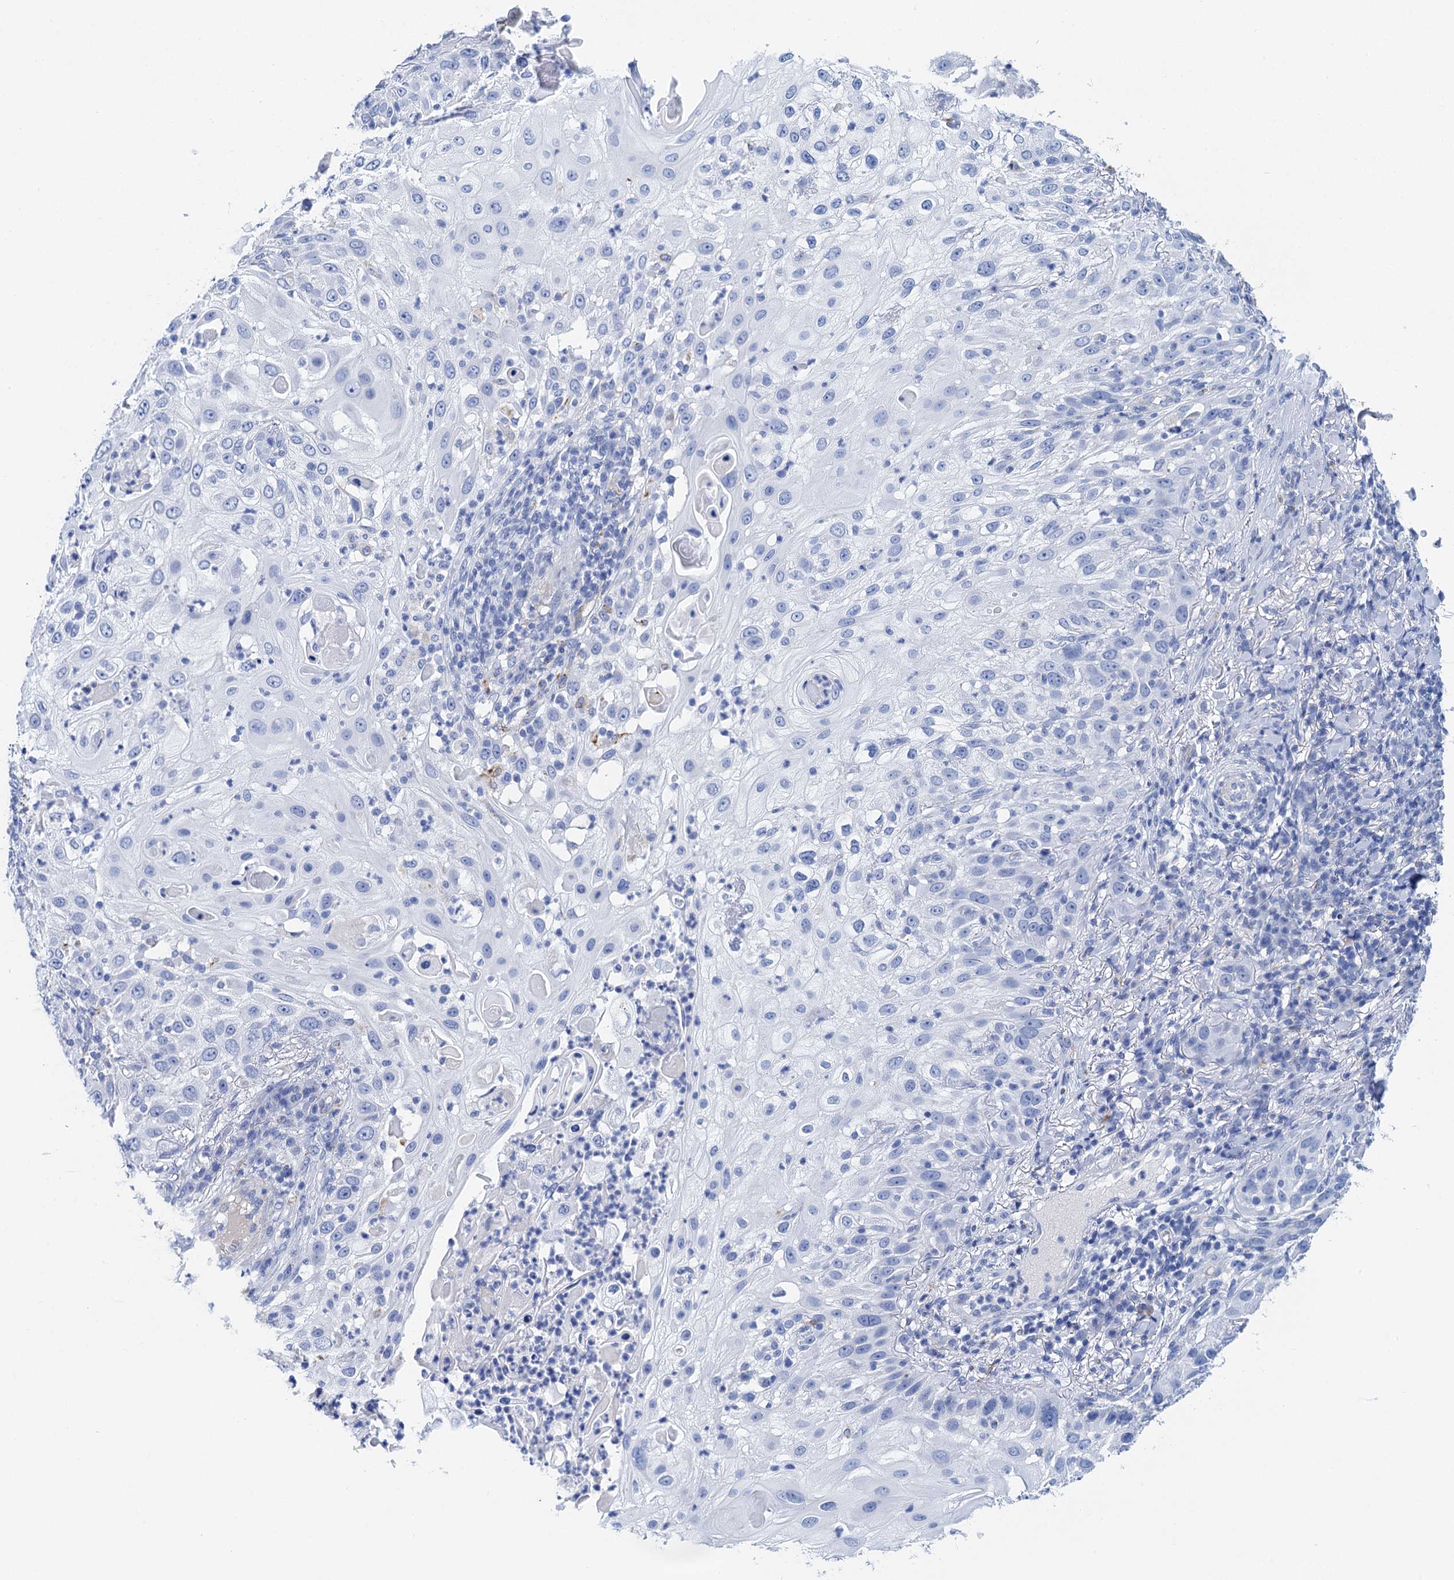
{"staining": {"intensity": "negative", "quantity": "none", "location": "none"}, "tissue": "skin cancer", "cell_type": "Tumor cells", "image_type": "cancer", "snomed": [{"axis": "morphology", "description": "Squamous cell carcinoma, NOS"}, {"axis": "topography", "description": "Skin"}], "caption": "This micrograph is of skin cancer (squamous cell carcinoma) stained with immunohistochemistry (IHC) to label a protein in brown with the nuclei are counter-stained blue. There is no staining in tumor cells.", "gene": "NLRP10", "patient": {"sex": "female", "age": 44}}